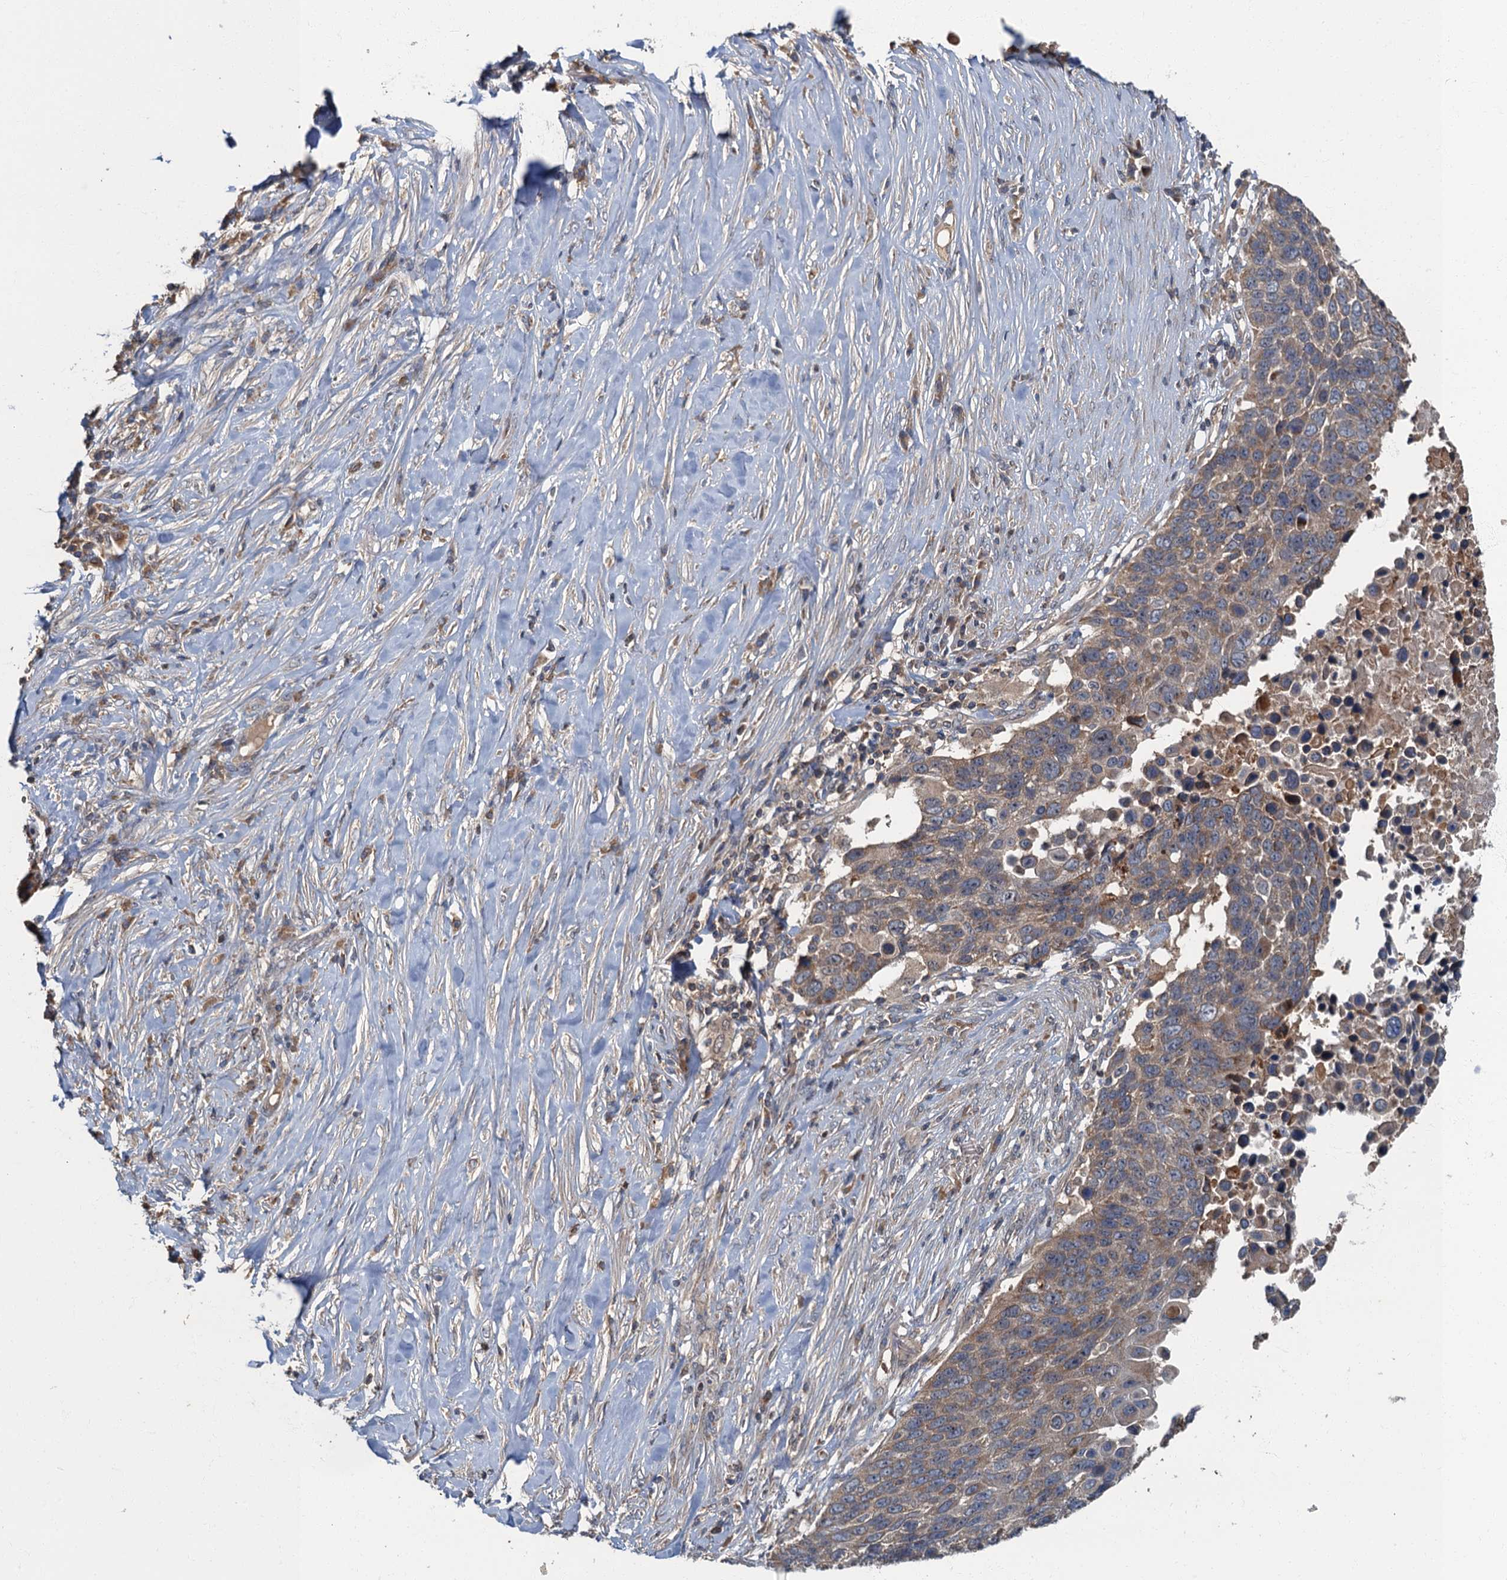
{"staining": {"intensity": "weak", "quantity": "25%-75%", "location": "cytoplasmic/membranous"}, "tissue": "lung cancer", "cell_type": "Tumor cells", "image_type": "cancer", "snomed": [{"axis": "morphology", "description": "Normal tissue, NOS"}, {"axis": "morphology", "description": "Squamous cell carcinoma, NOS"}, {"axis": "topography", "description": "Lymph node"}, {"axis": "topography", "description": "Lung"}], "caption": "Human lung cancer stained with a protein marker reveals weak staining in tumor cells.", "gene": "WDCP", "patient": {"sex": "male", "age": 66}}